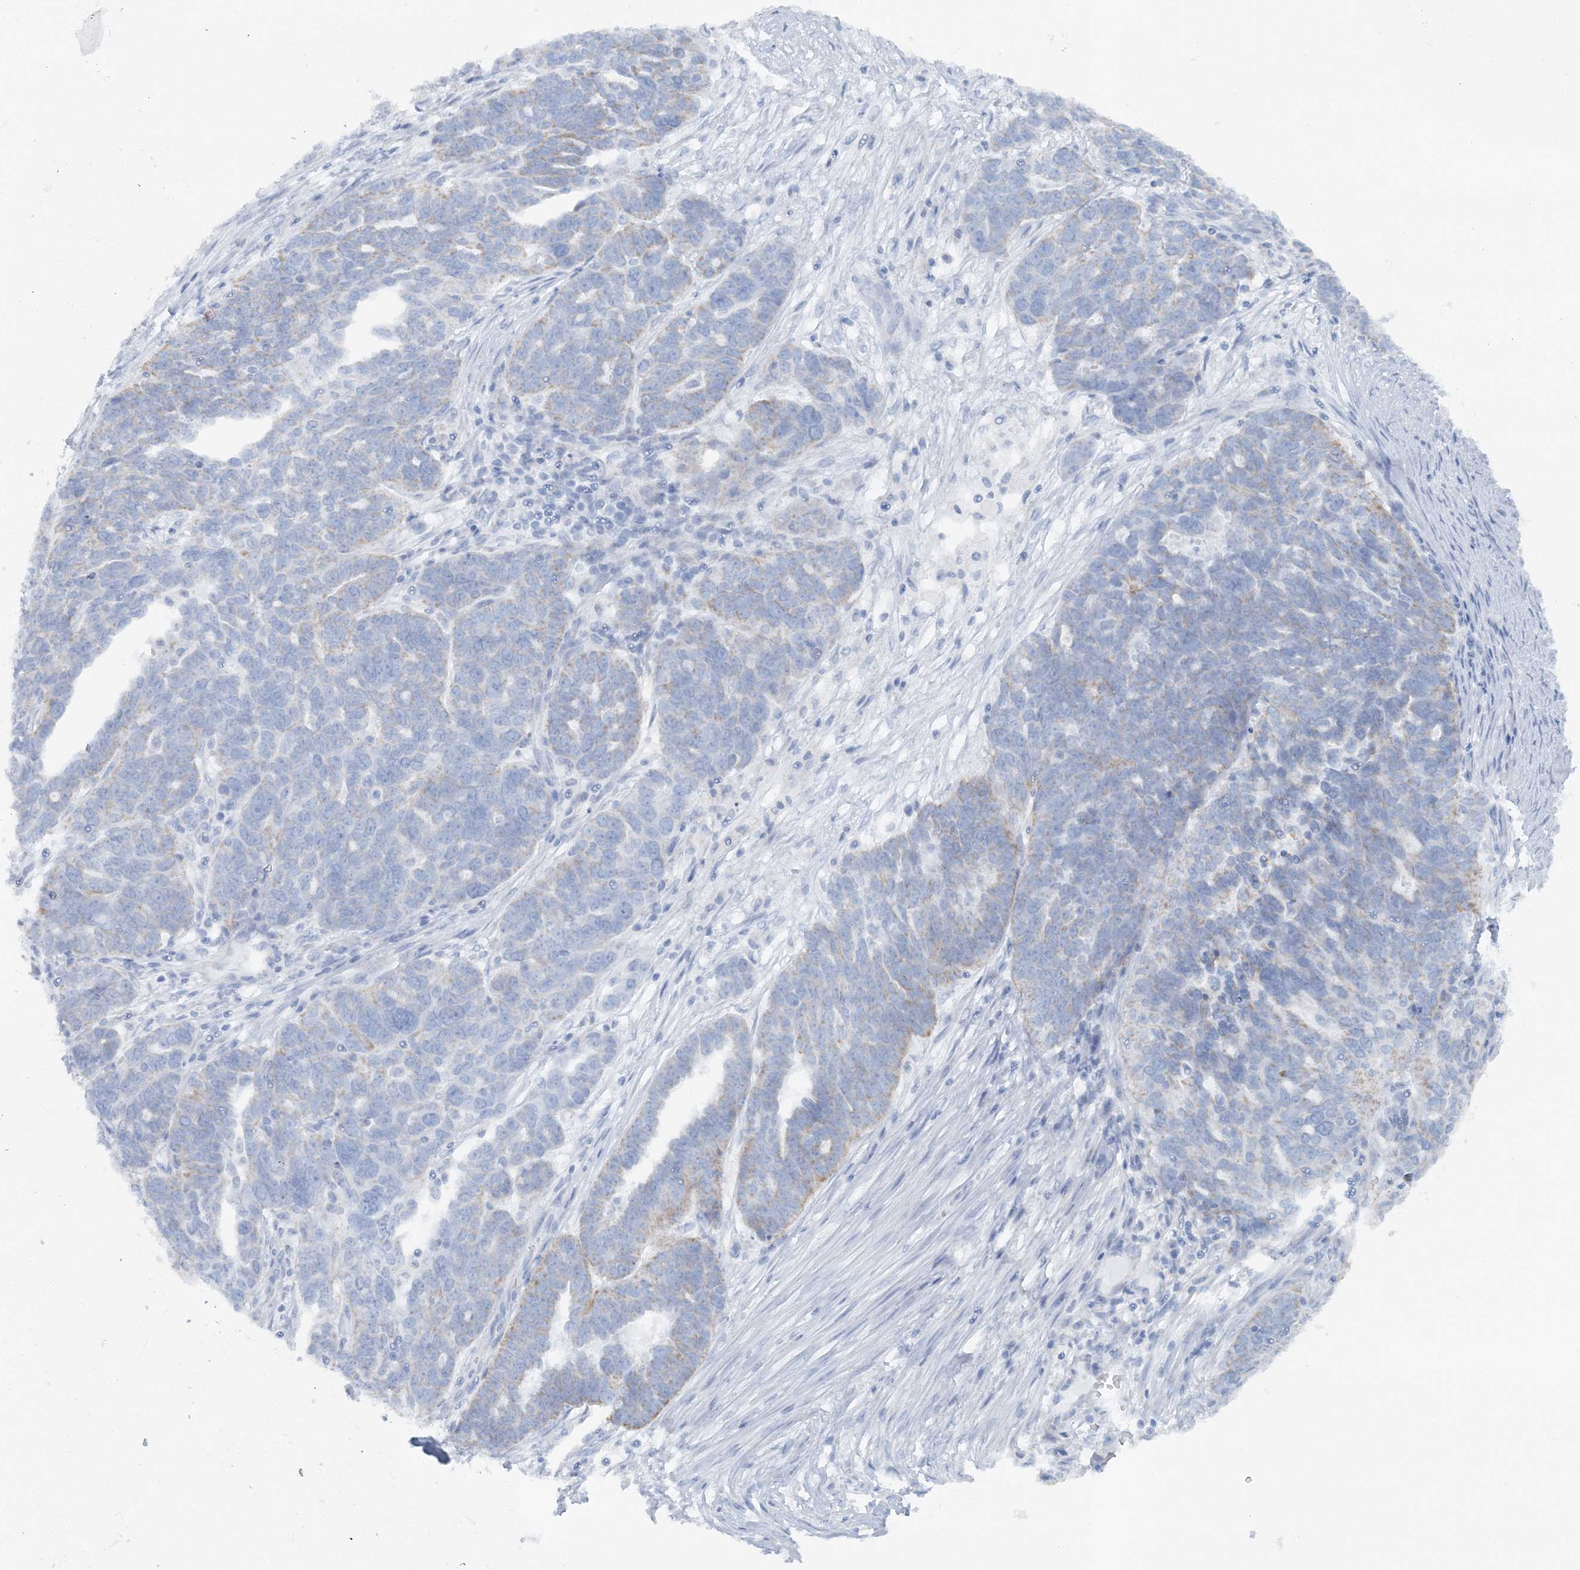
{"staining": {"intensity": "weak", "quantity": "25%-75%", "location": "cytoplasmic/membranous"}, "tissue": "ovarian cancer", "cell_type": "Tumor cells", "image_type": "cancer", "snomed": [{"axis": "morphology", "description": "Cystadenocarcinoma, serous, NOS"}, {"axis": "topography", "description": "Ovary"}], "caption": "Tumor cells reveal low levels of weak cytoplasmic/membranous staining in about 25%-75% of cells in ovarian cancer.", "gene": "PCCB", "patient": {"sex": "female", "age": 59}}